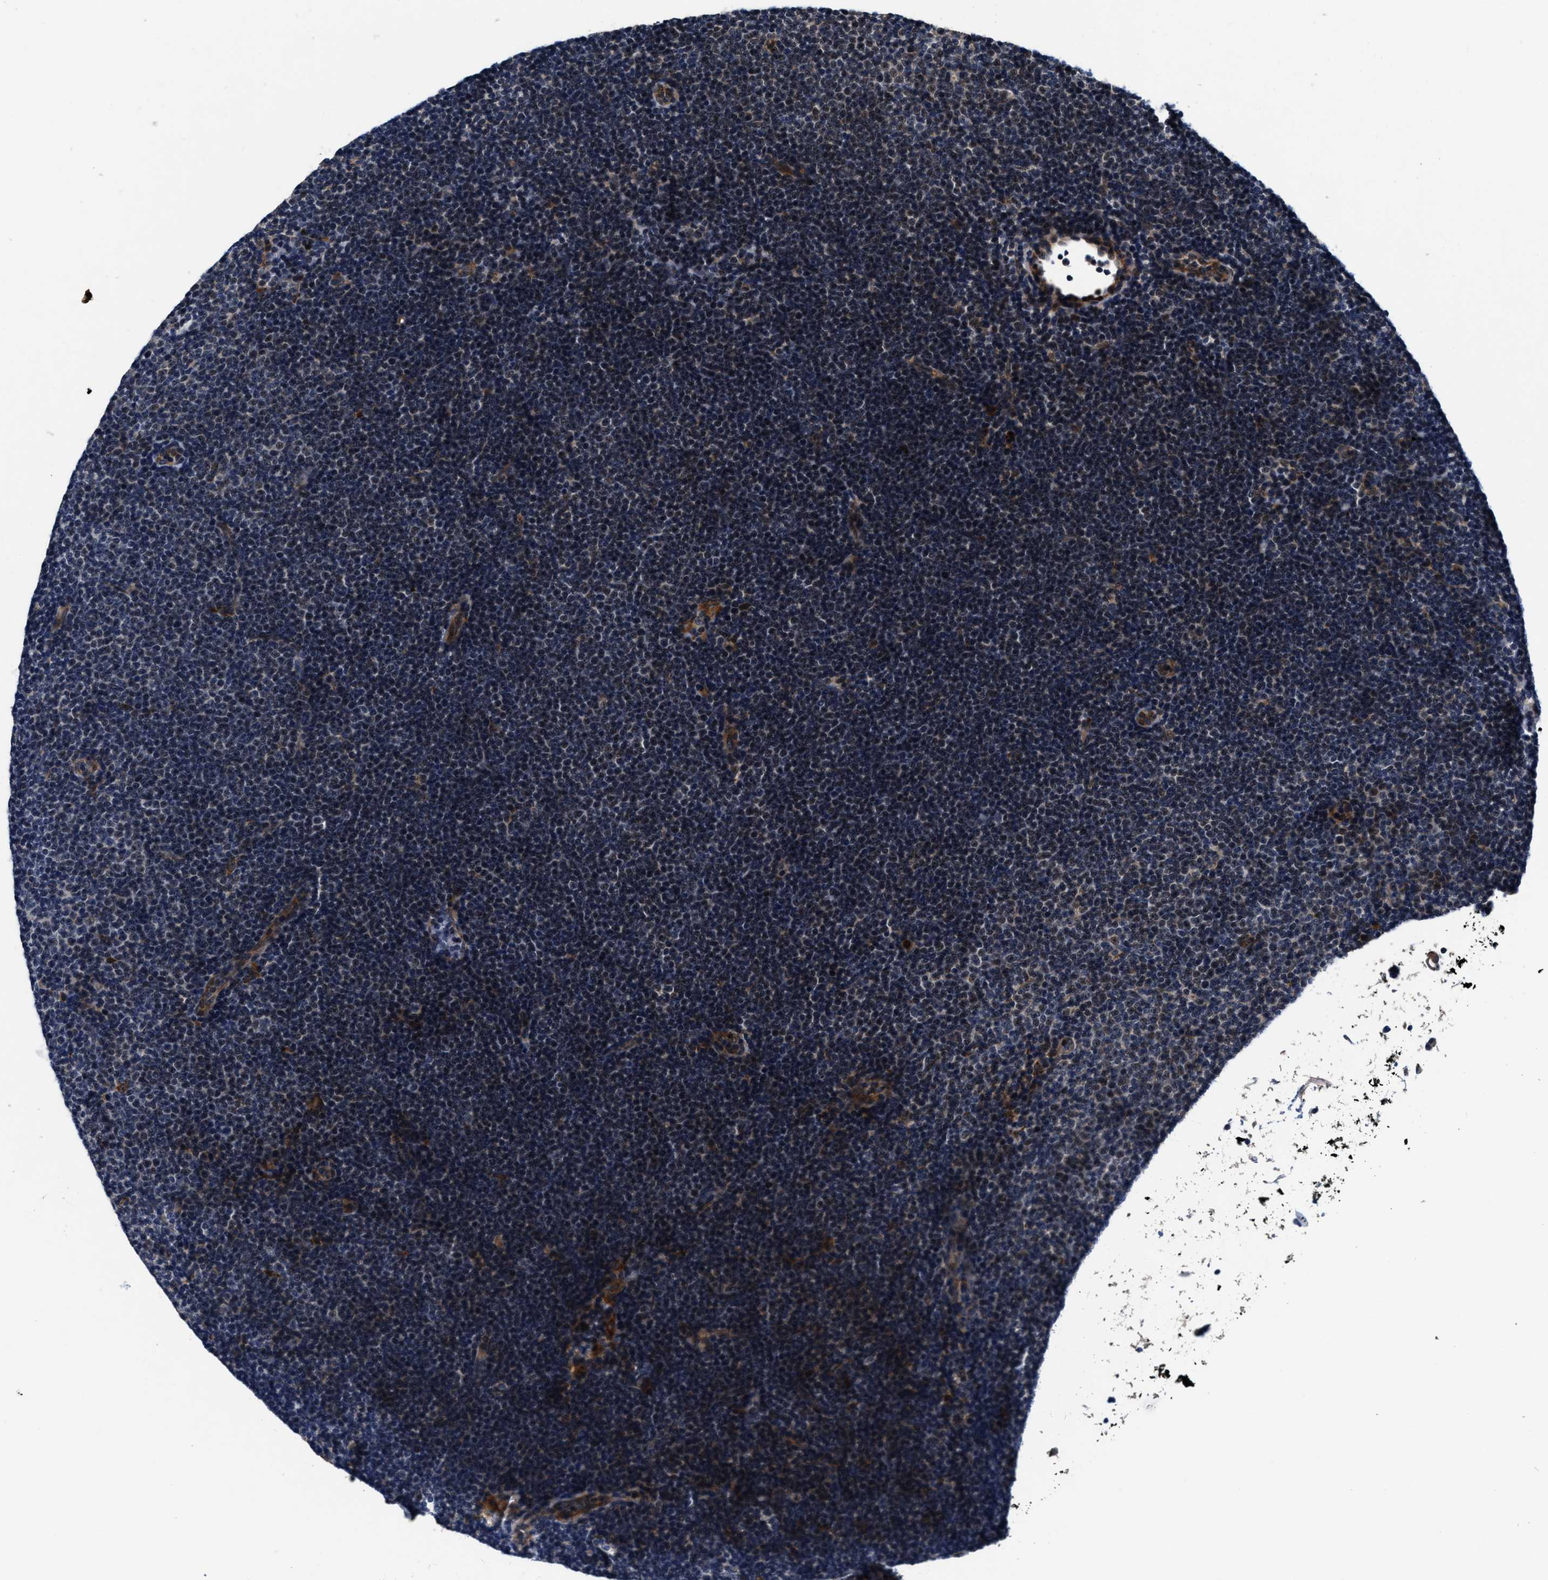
{"staining": {"intensity": "strong", "quantity": "<25%", "location": "nuclear"}, "tissue": "lymphoma", "cell_type": "Tumor cells", "image_type": "cancer", "snomed": [{"axis": "morphology", "description": "Malignant lymphoma, non-Hodgkin's type, Low grade"}, {"axis": "topography", "description": "Lymph node"}], "caption": "Tumor cells show strong nuclear staining in approximately <25% of cells in low-grade malignant lymphoma, non-Hodgkin's type.", "gene": "SLC12A2", "patient": {"sex": "female", "age": 53}}